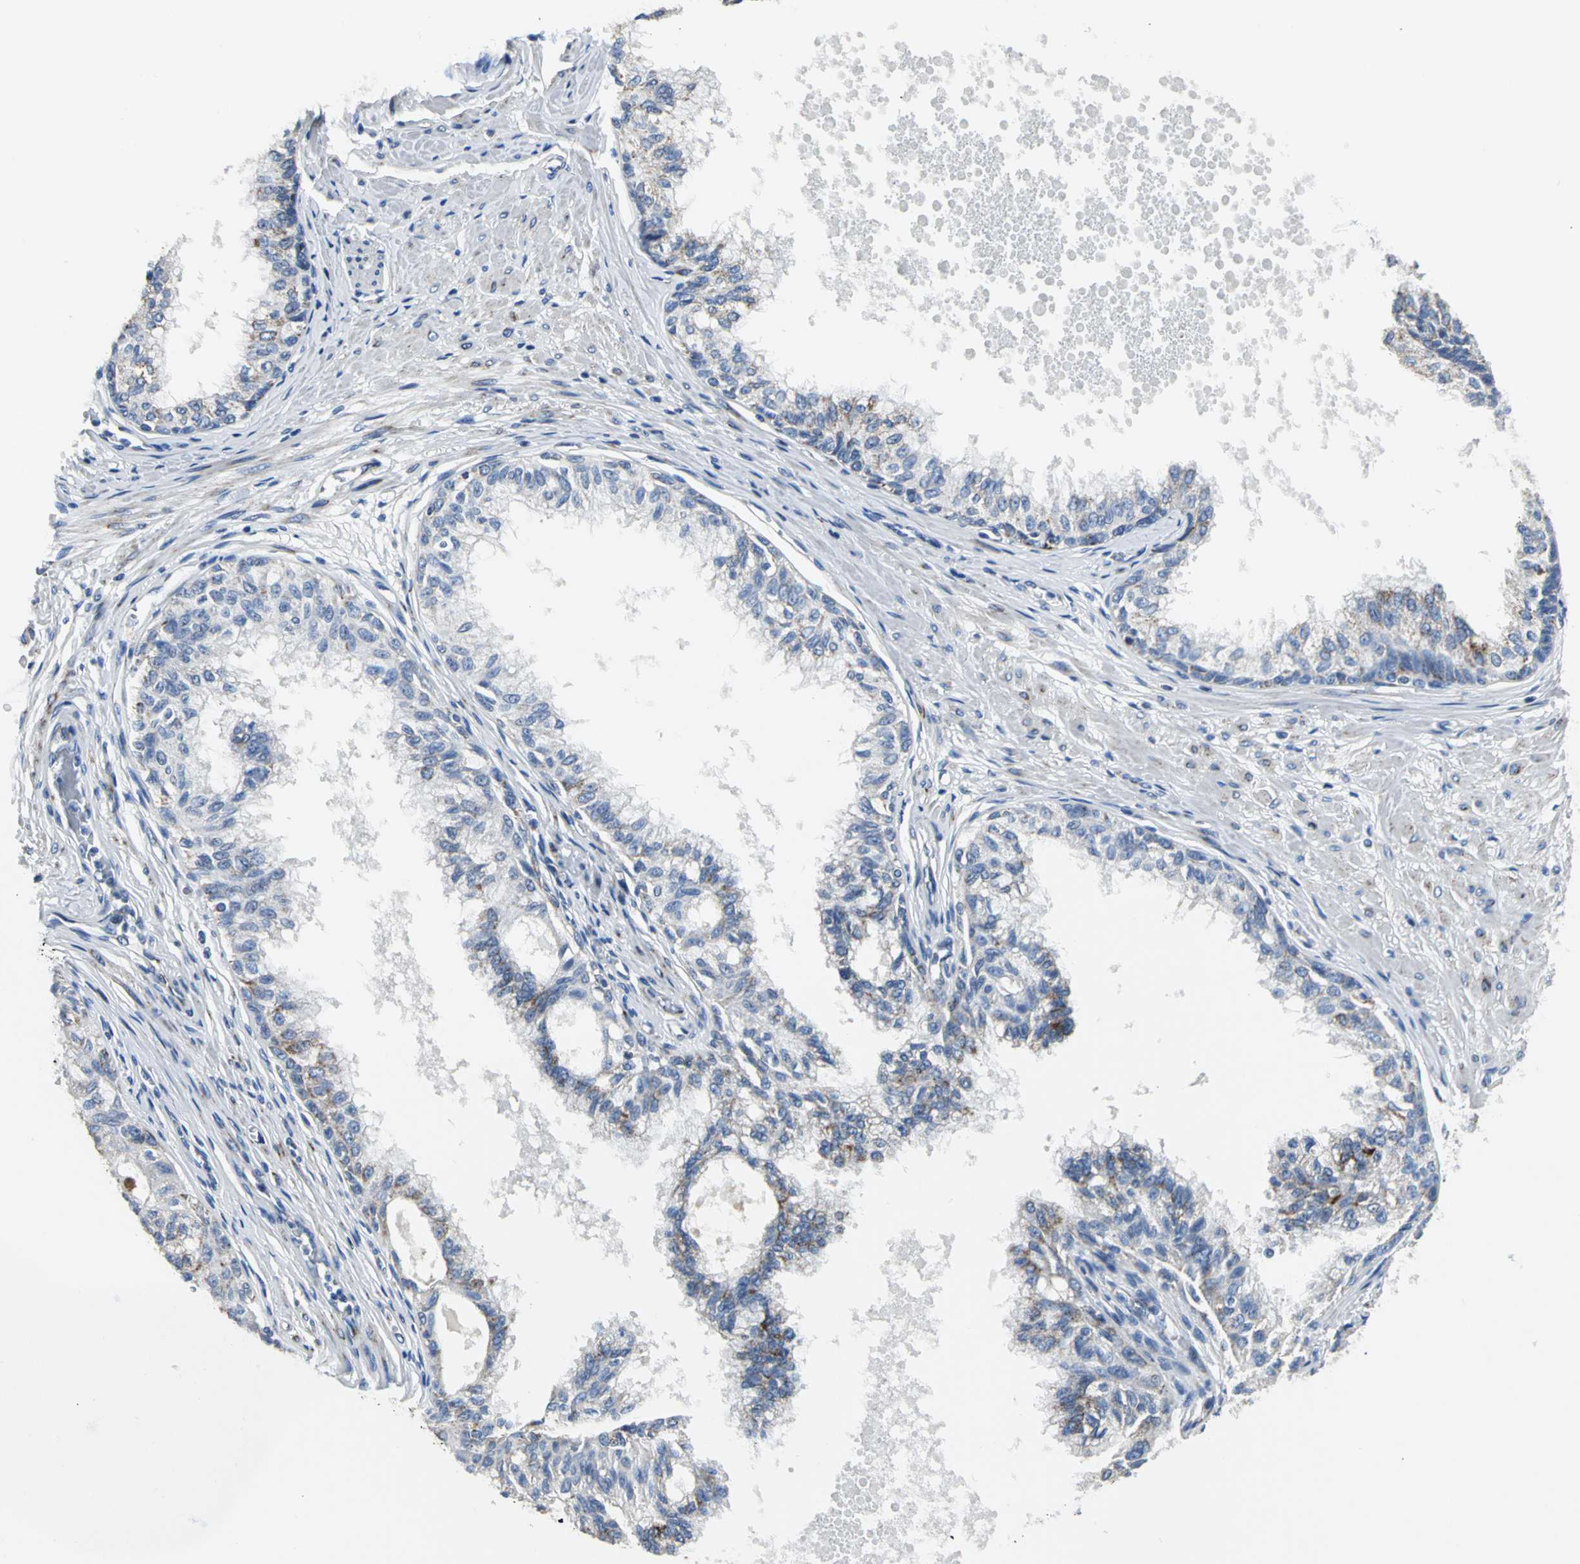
{"staining": {"intensity": "weak", "quantity": ">75%", "location": "cytoplasmic/membranous"}, "tissue": "prostate", "cell_type": "Glandular cells", "image_type": "normal", "snomed": [{"axis": "morphology", "description": "Normal tissue, NOS"}, {"axis": "topography", "description": "Prostate"}, {"axis": "topography", "description": "Seminal veicle"}], "caption": "Protein staining shows weak cytoplasmic/membranous staining in approximately >75% of glandular cells in benign prostate.", "gene": "IFI6", "patient": {"sex": "male", "age": 60}}